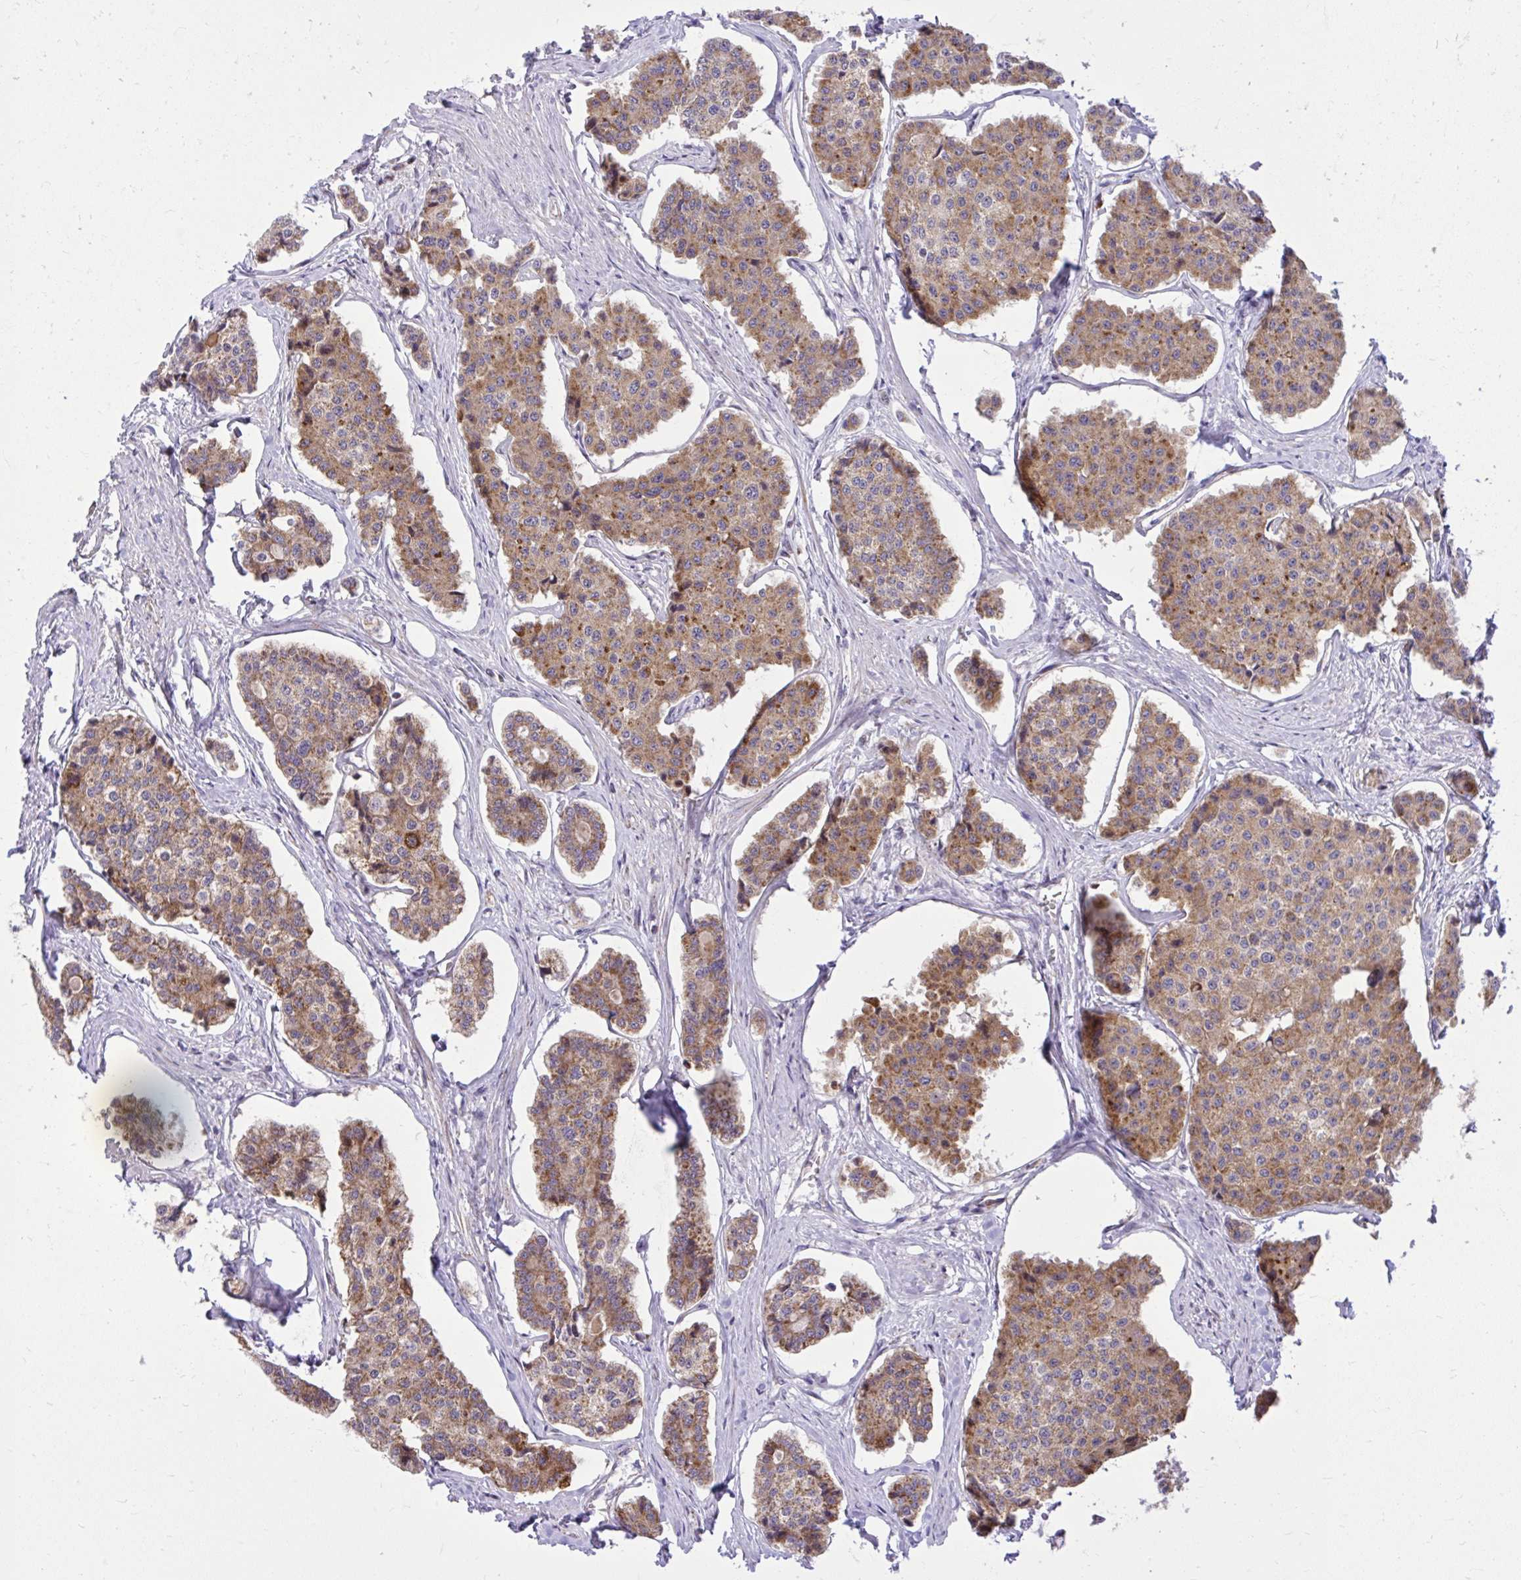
{"staining": {"intensity": "moderate", "quantity": ">75%", "location": "cytoplasmic/membranous"}, "tissue": "carcinoid", "cell_type": "Tumor cells", "image_type": "cancer", "snomed": [{"axis": "morphology", "description": "Carcinoid, malignant, NOS"}, {"axis": "topography", "description": "Small intestine"}], "caption": "Malignant carcinoid stained with DAB (3,3'-diaminobenzidine) immunohistochemistry exhibits medium levels of moderate cytoplasmic/membranous expression in about >75% of tumor cells. Using DAB (brown) and hematoxylin (blue) stains, captured at high magnification using brightfield microscopy.", "gene": "GPRIN3", "patient": {"sex": "female", "age": 65}}